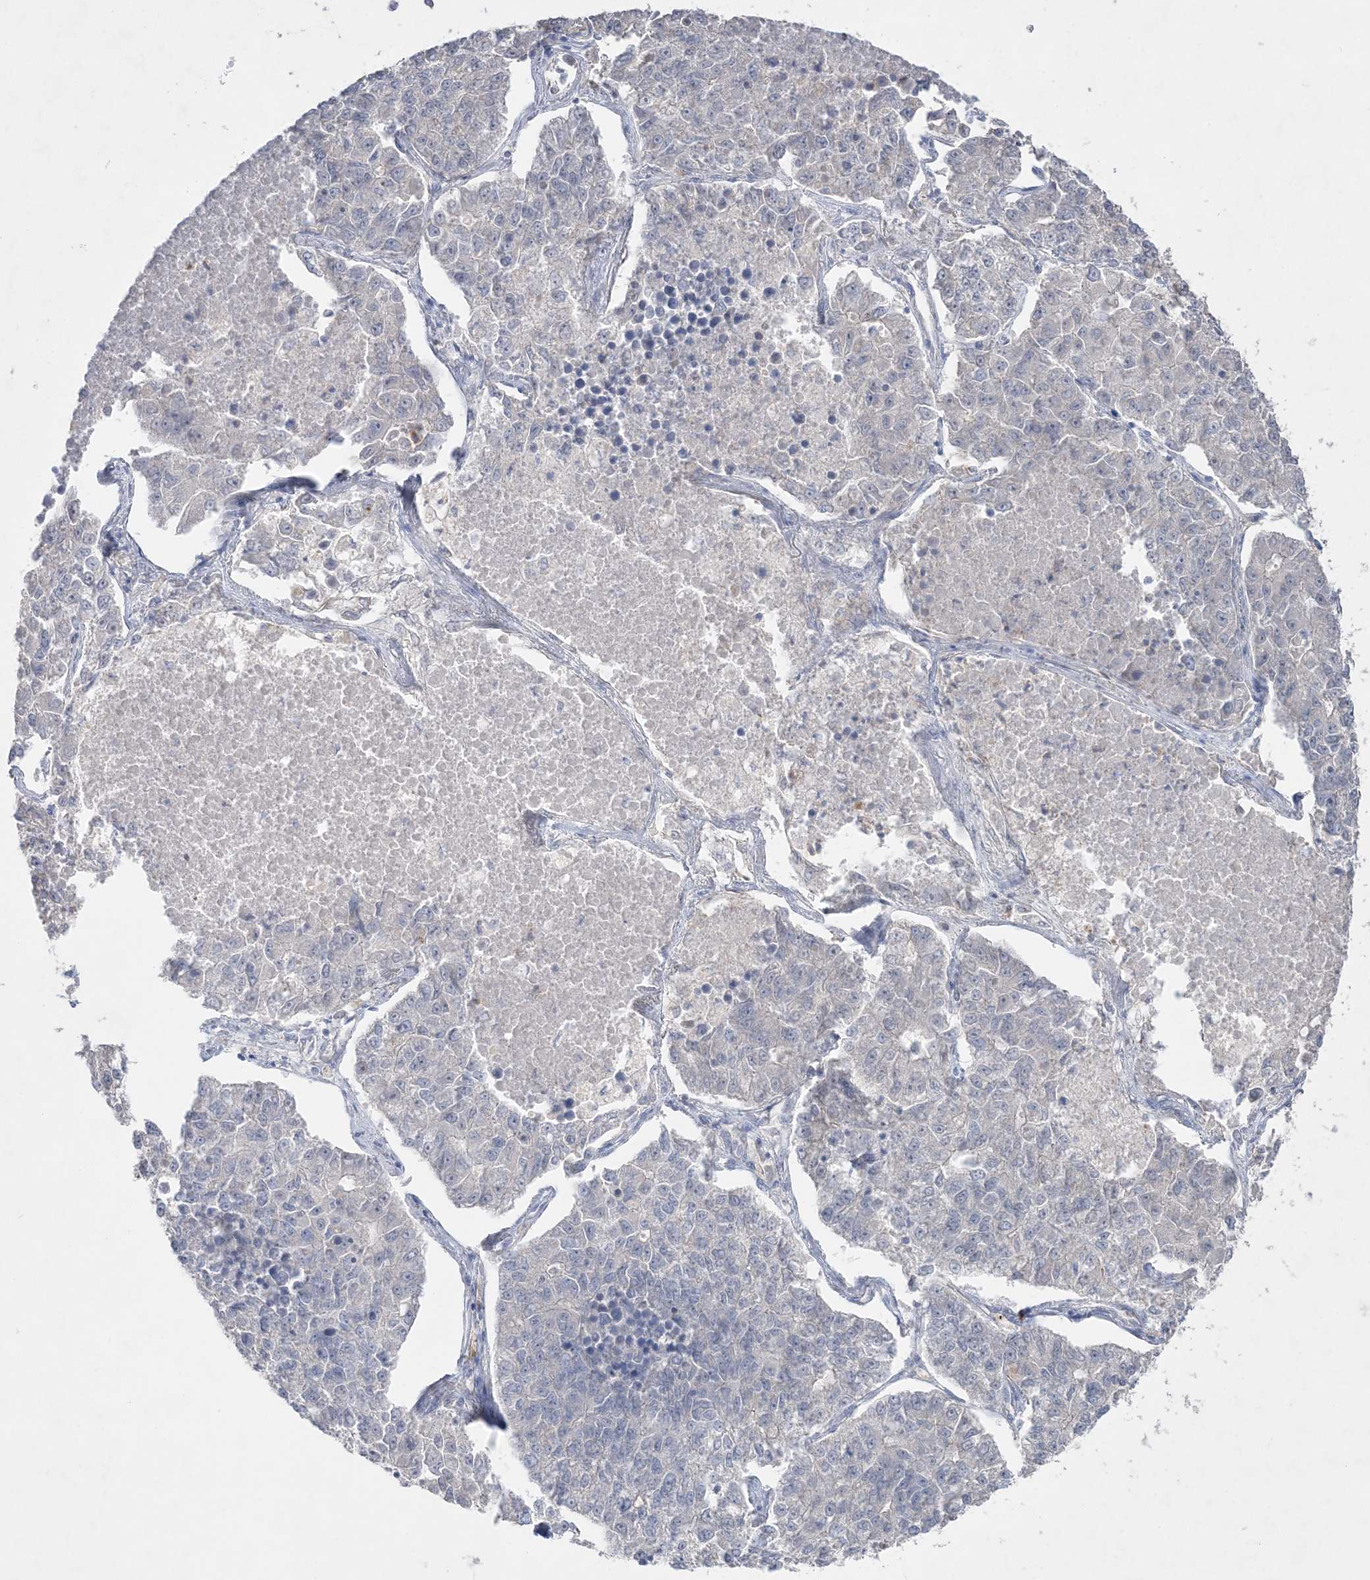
{"staining": {"intensity": "negative", "quantity": "none", "location": "none"}, "tissue": "lung cancer", "cell_type": "Tumor cells", "image_type": "cancer", "snomed": [{"axis": "morphology", "description": "Adenocarcinoma, NOS"}, {"axis": "topography", "description": "Lung"}], "caption": "DAB (3,3'-diaminobenzidine) immunohistochemical staining of human lung cancer displays no significant expression in tumor cells.", "gene": "SH3BP4", "patient": {"sex": "male", "age": 49}}